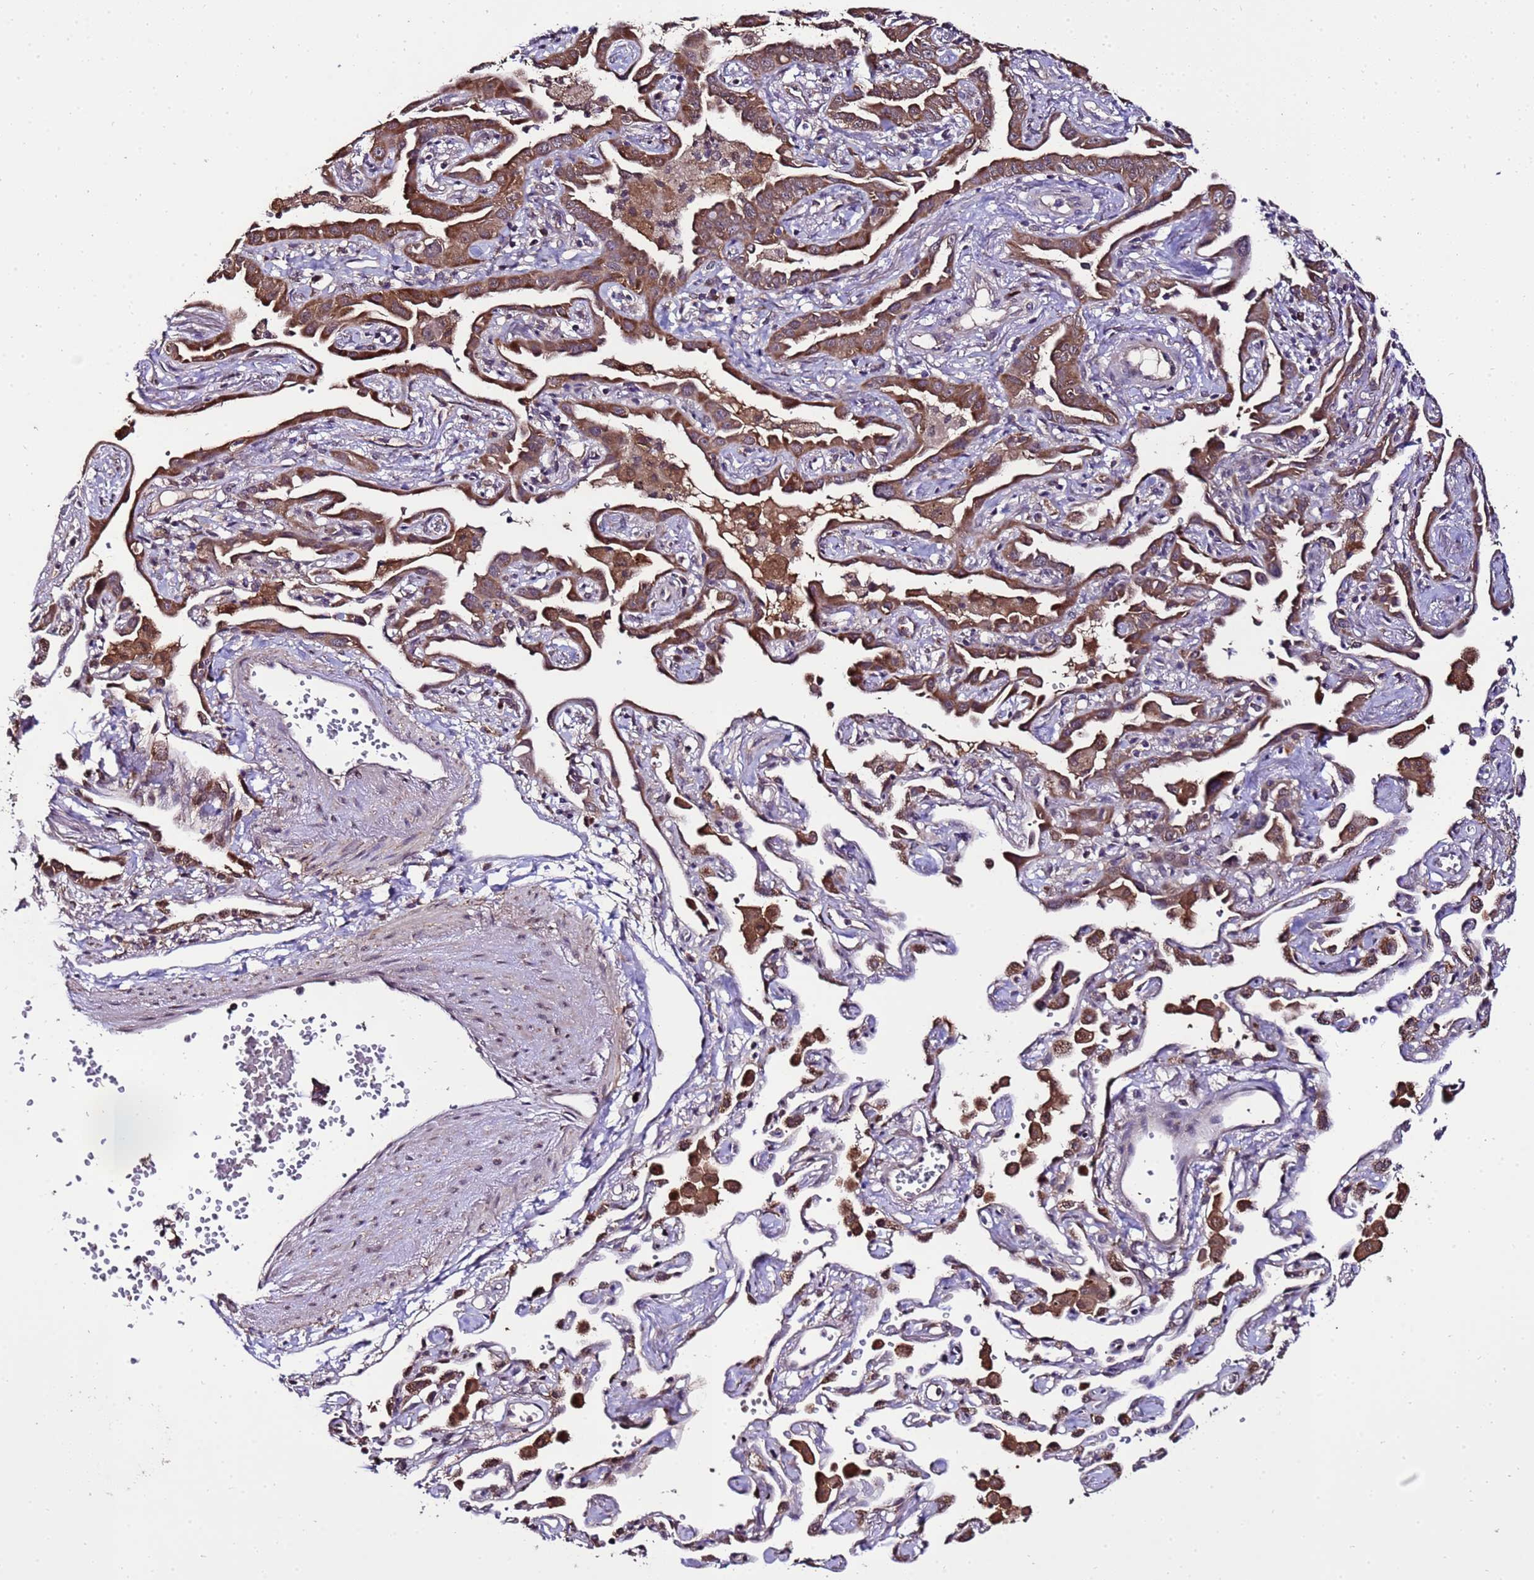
{"staining": {"intensity": "moderate", "quantity": ">75%", "location": "cytoplasmic/membranous"}, "tissue": "lung cancer", "cell_type": "Tumor cells", "image_type": "cancer", "snomed": [{"axis": "morphology", "description": "Adenocarcinoma, NOS"}, {"axis": "topography", "description": "Lung"}], "caption": "Moderate cytoplasmic/membranous protein staining is appreciated in approximately >75% of tumor cells in lung adenocarcinoma.", "gene": "ZNF329", "patient": {"sex": "male", "age": 67}}